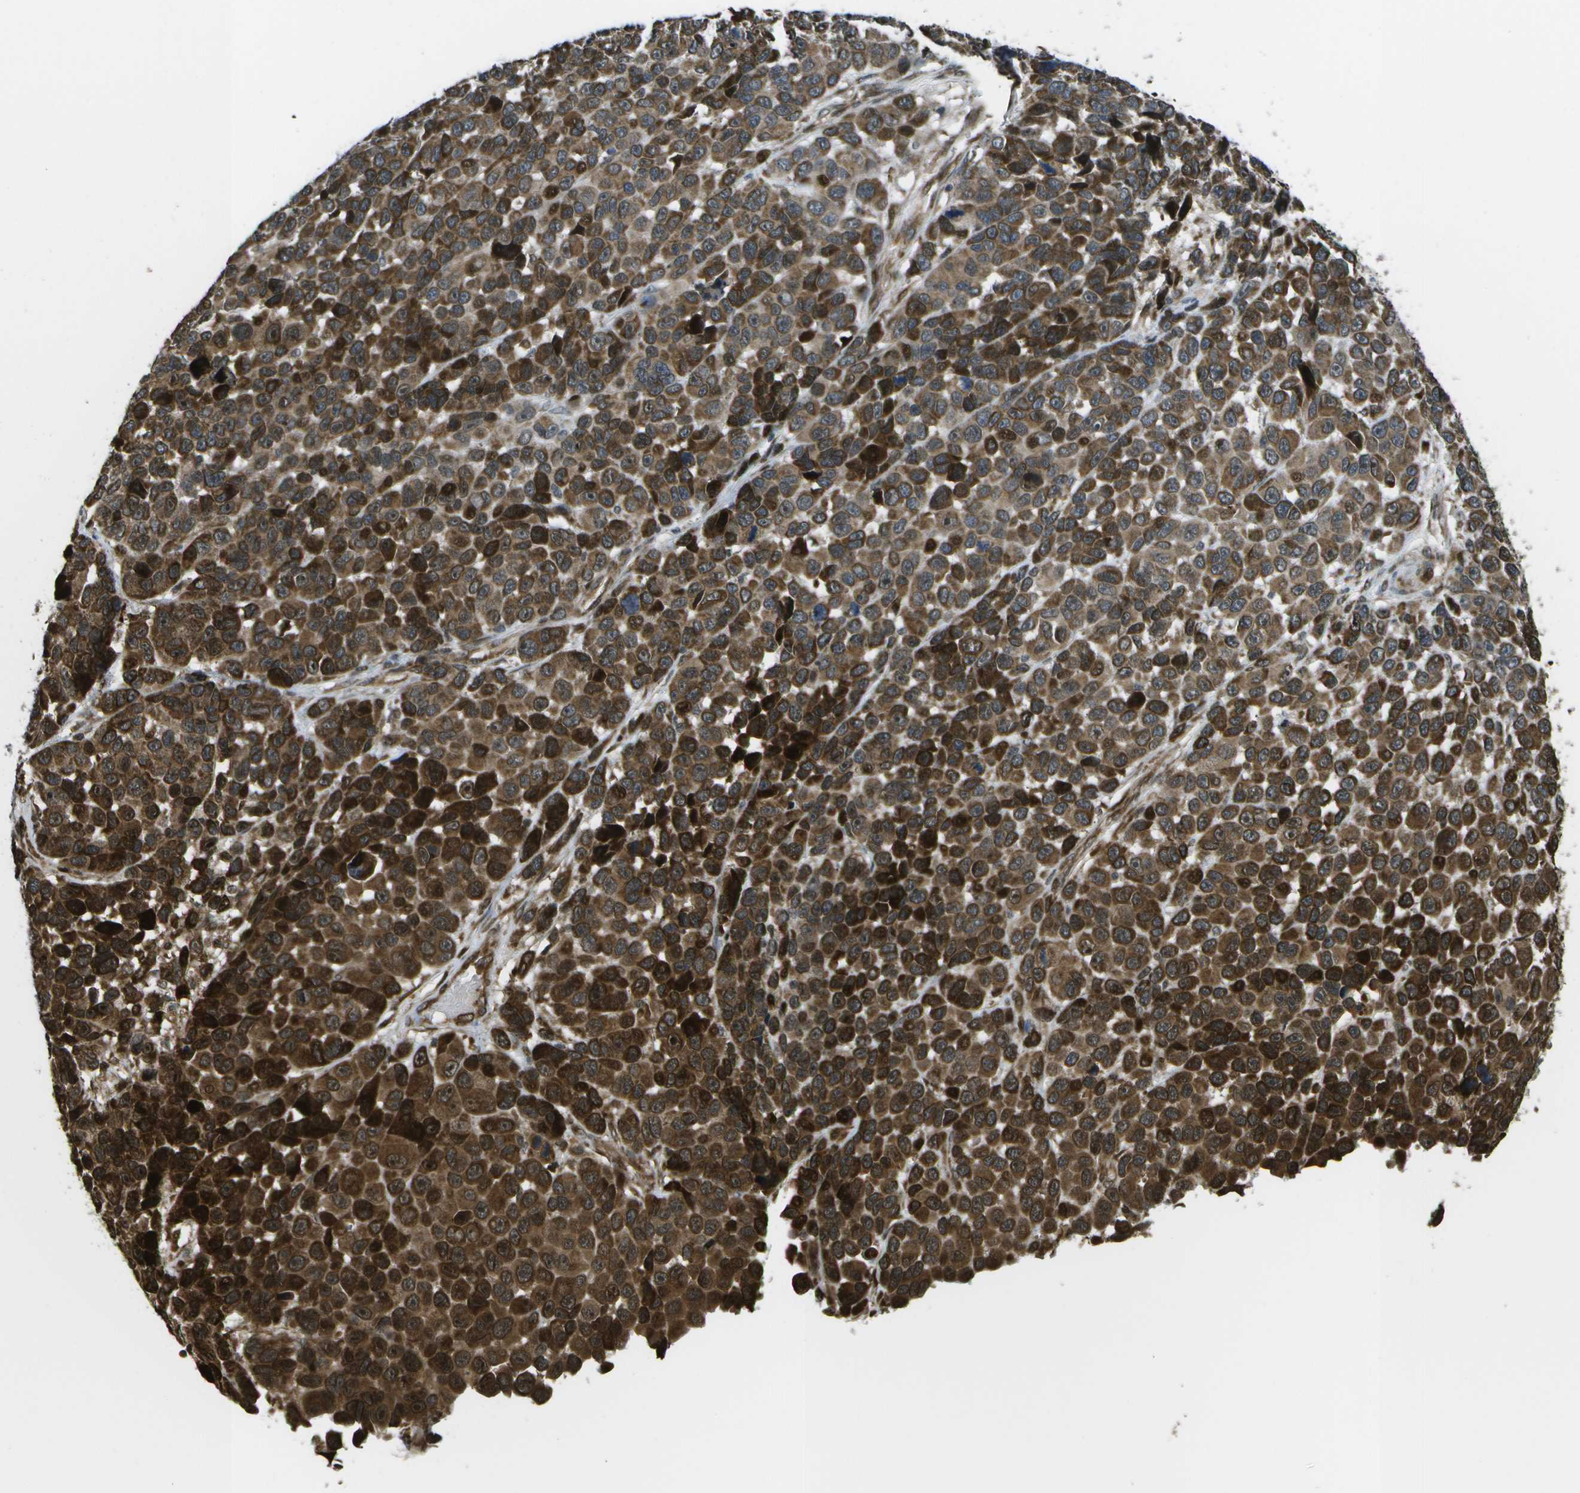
{"staining": {"intensity": "strong", "quantity": ">75%", "location": "cytoplasmic/membranous,nuclear"}, "tissue": "melanoma", "cell_type": "Tumor cells", "image_type": "cancer", "snomed": [{"axis": "morphology", "description": "Malignant melanoma, NOS"}, {"axis": "topography", "description": "Skin"}], "caption": "Immunohistochemistry histopathology image of malignant melanoma stained for a protein (brown), which reveals high levels of strong cytoplasmic/membranous and nuclear expression in approximately >75% of tumor cells.", "gene": "AXIN2", "patient": {"sex": "male", "age": 53}}